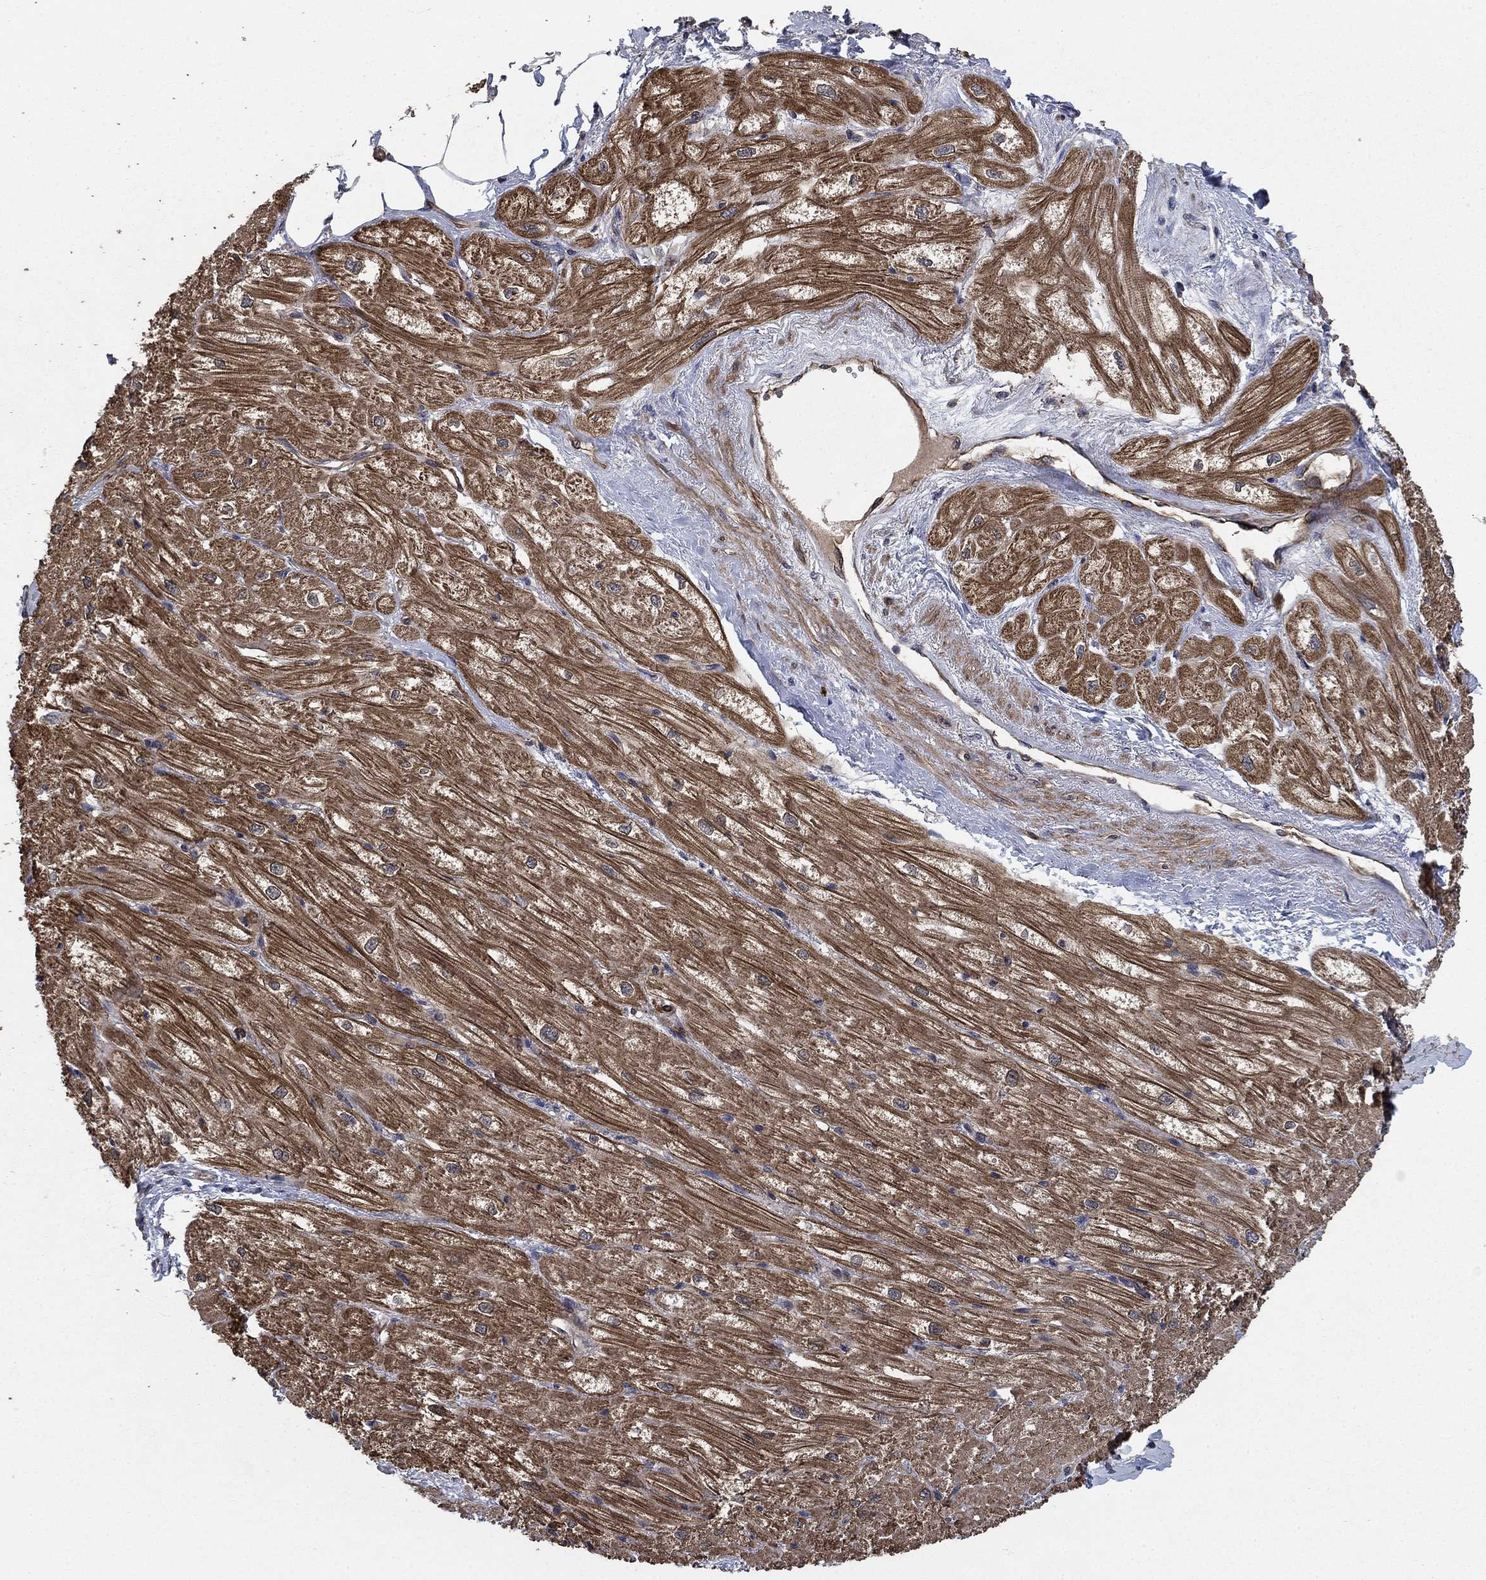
{"staining": {"intensity": "strong", "quantity": "25%-75%", "location": "cytoplasmic/membranous"}, "tissue": "heart muscle", "cell_type": "Cardiomyocytes", "image_type": "normal", "snomed": [{"axis": "morphology", "description": "Normal tissue, NOS"}, {"axis": "topography", "description": "Heart"}], "caption": "A high-resolution photomicrograph shows immunohistochemistry (IHC) staining of unremarkable heart muscle, which shows strong cytoplasmic/membranous positivity in approximately 25%-75% of cardiomyocytes.", "gene": "PDE3A", "patient": {"sex": "male", "age": 57}}